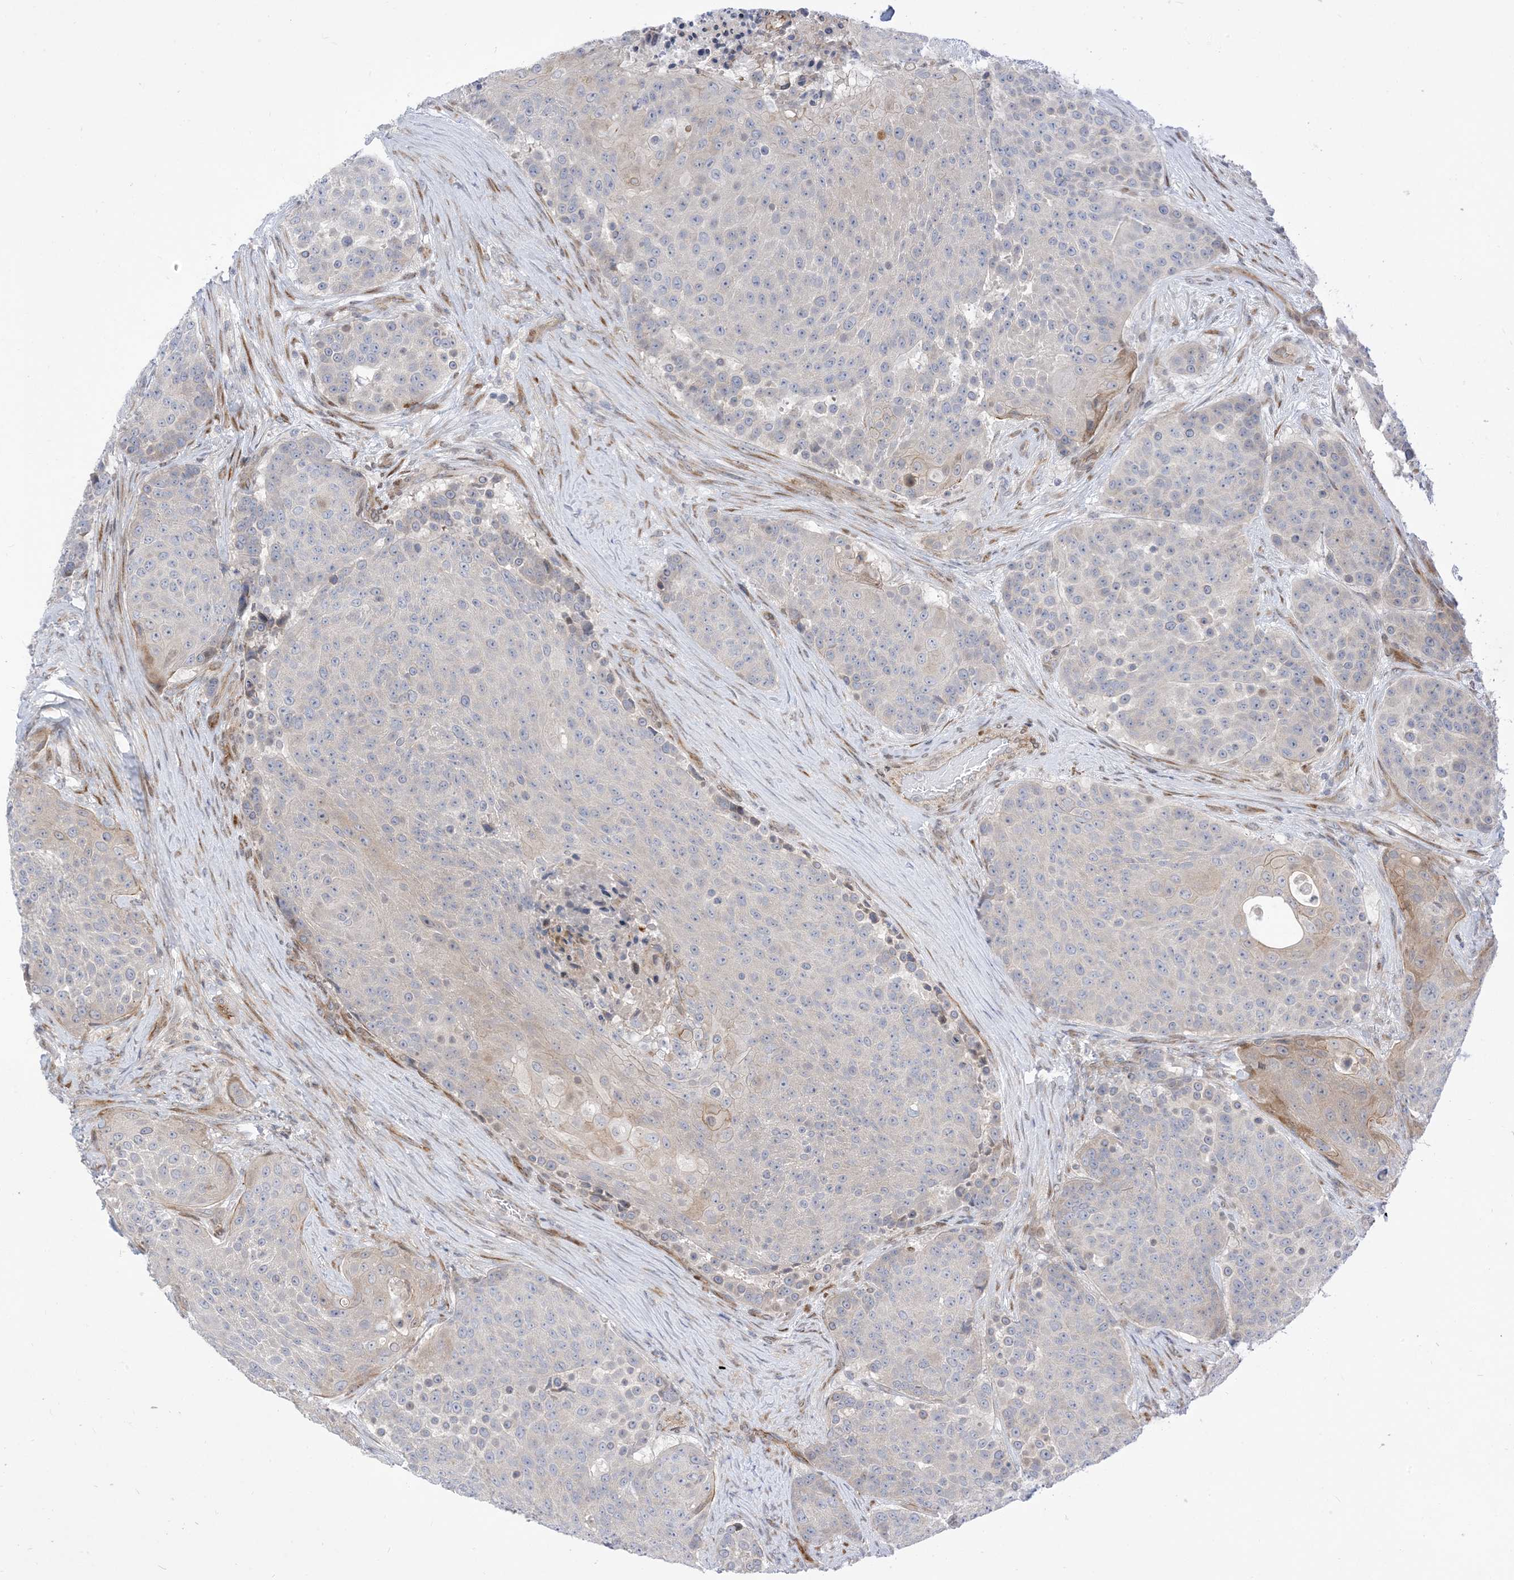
{"staining": {"intensity": "negative", "quantity": "none", "location": "none"}, "tissue": "urothelial cancer", "cell_type": "Tumor cells", "image_type": "cancer", "snomed": [{"axis": "morphology", "description": "Urothelial carcinoma, High grade"}, {"axis": "topography", "description": "Urinary bladder"}], "caption": "IHC histopathology image of human high-grade urothelial carcinoma stained for a protein (brown), which demonstrates no expression in tumor cells.", "gene": "TYSND1", "patient": {"sex": "female", "age": 63}}